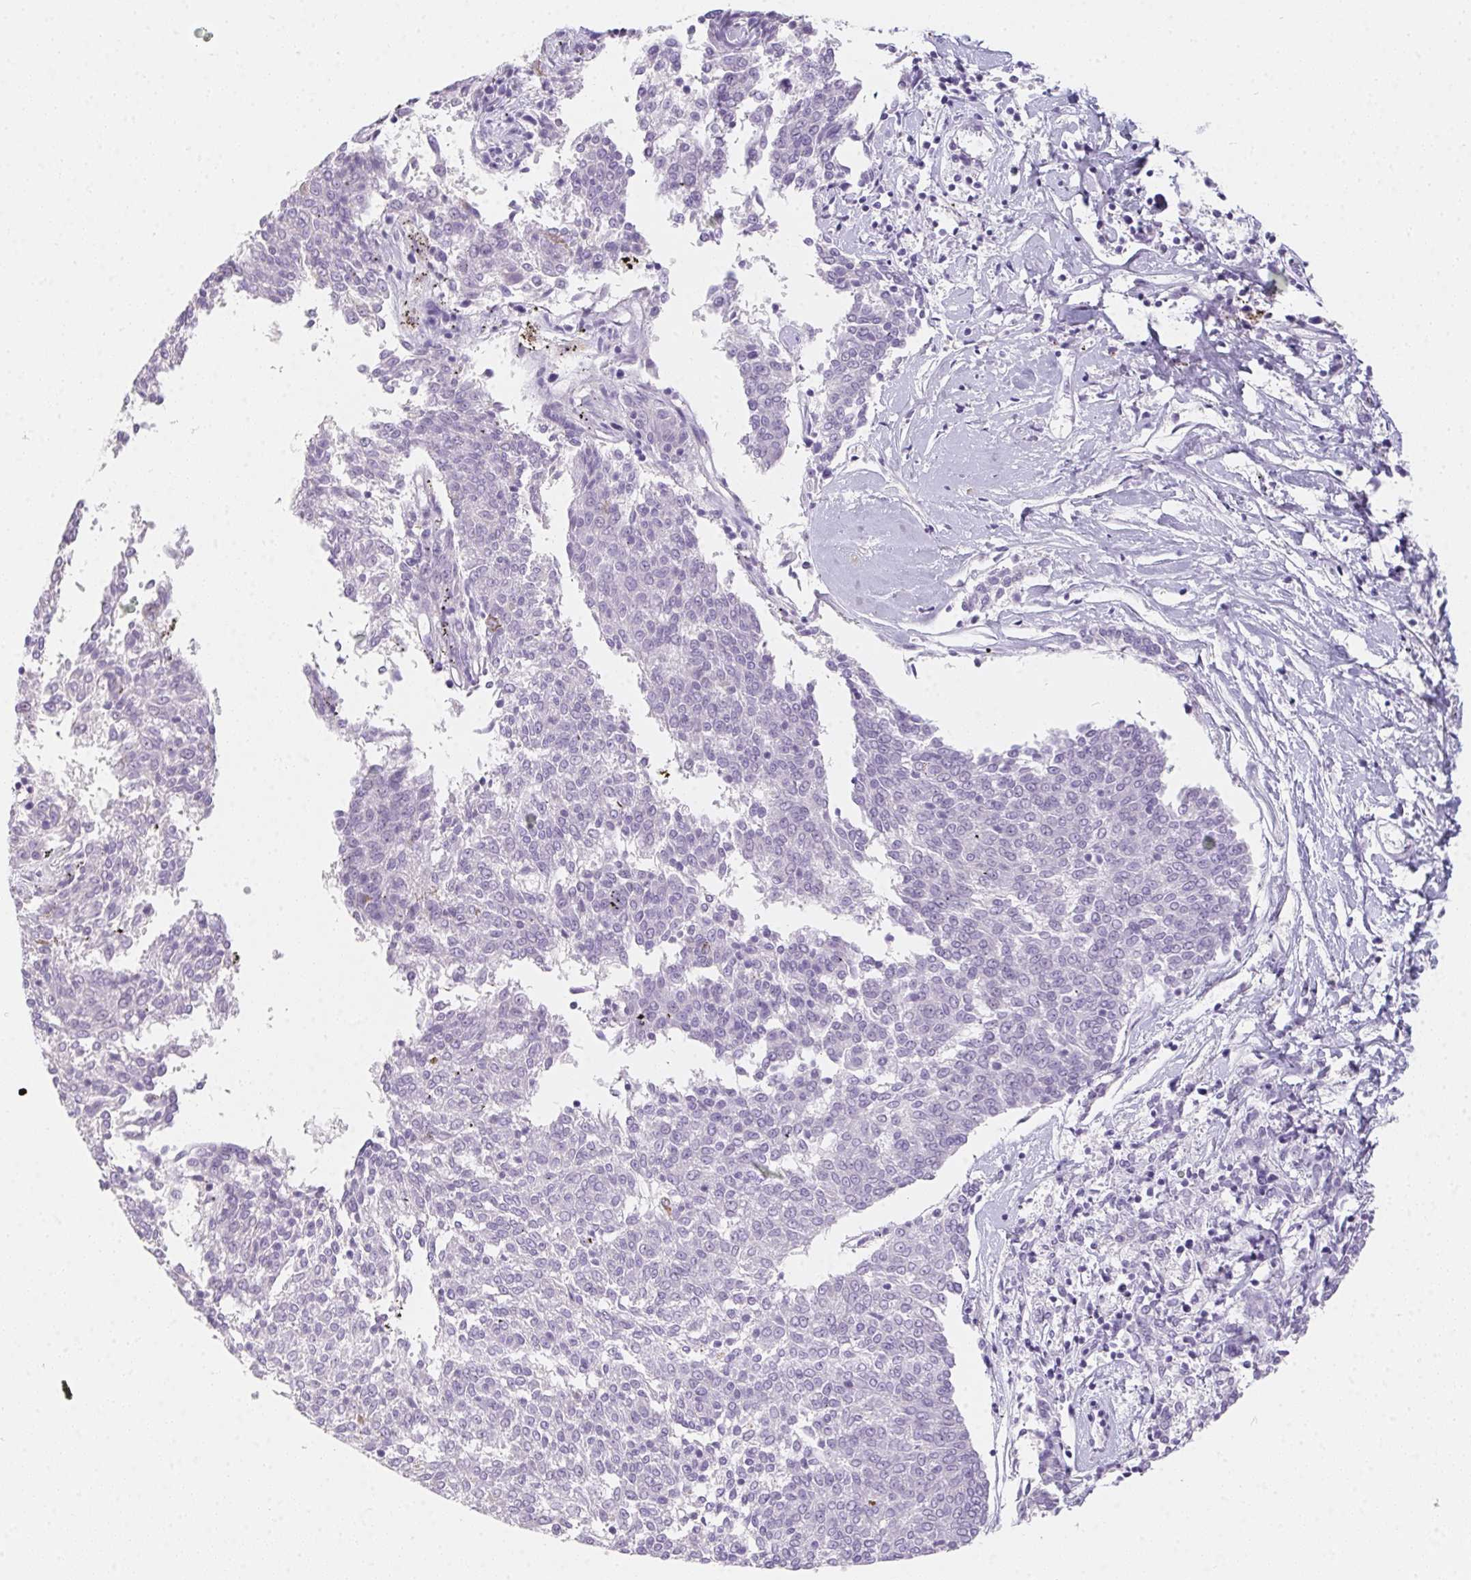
{"staining": {"intensity": "negative", "quantity": "none", "location": "none"}, "tissue": "melanoma", "cell_type": "Tumor cells", "image_type": "cancer", "snomed": [{"axis": "morphology", "description": "Malignant melanoma, NOS"}, {"axis": "topography", "description": "Skin"}], "caption": "Immunohistochemical staining of human malignant melanoma displays no significant expression in tumor cells.", "gene": "MYL4", "patient": {"sex": "female", "age": 72}}